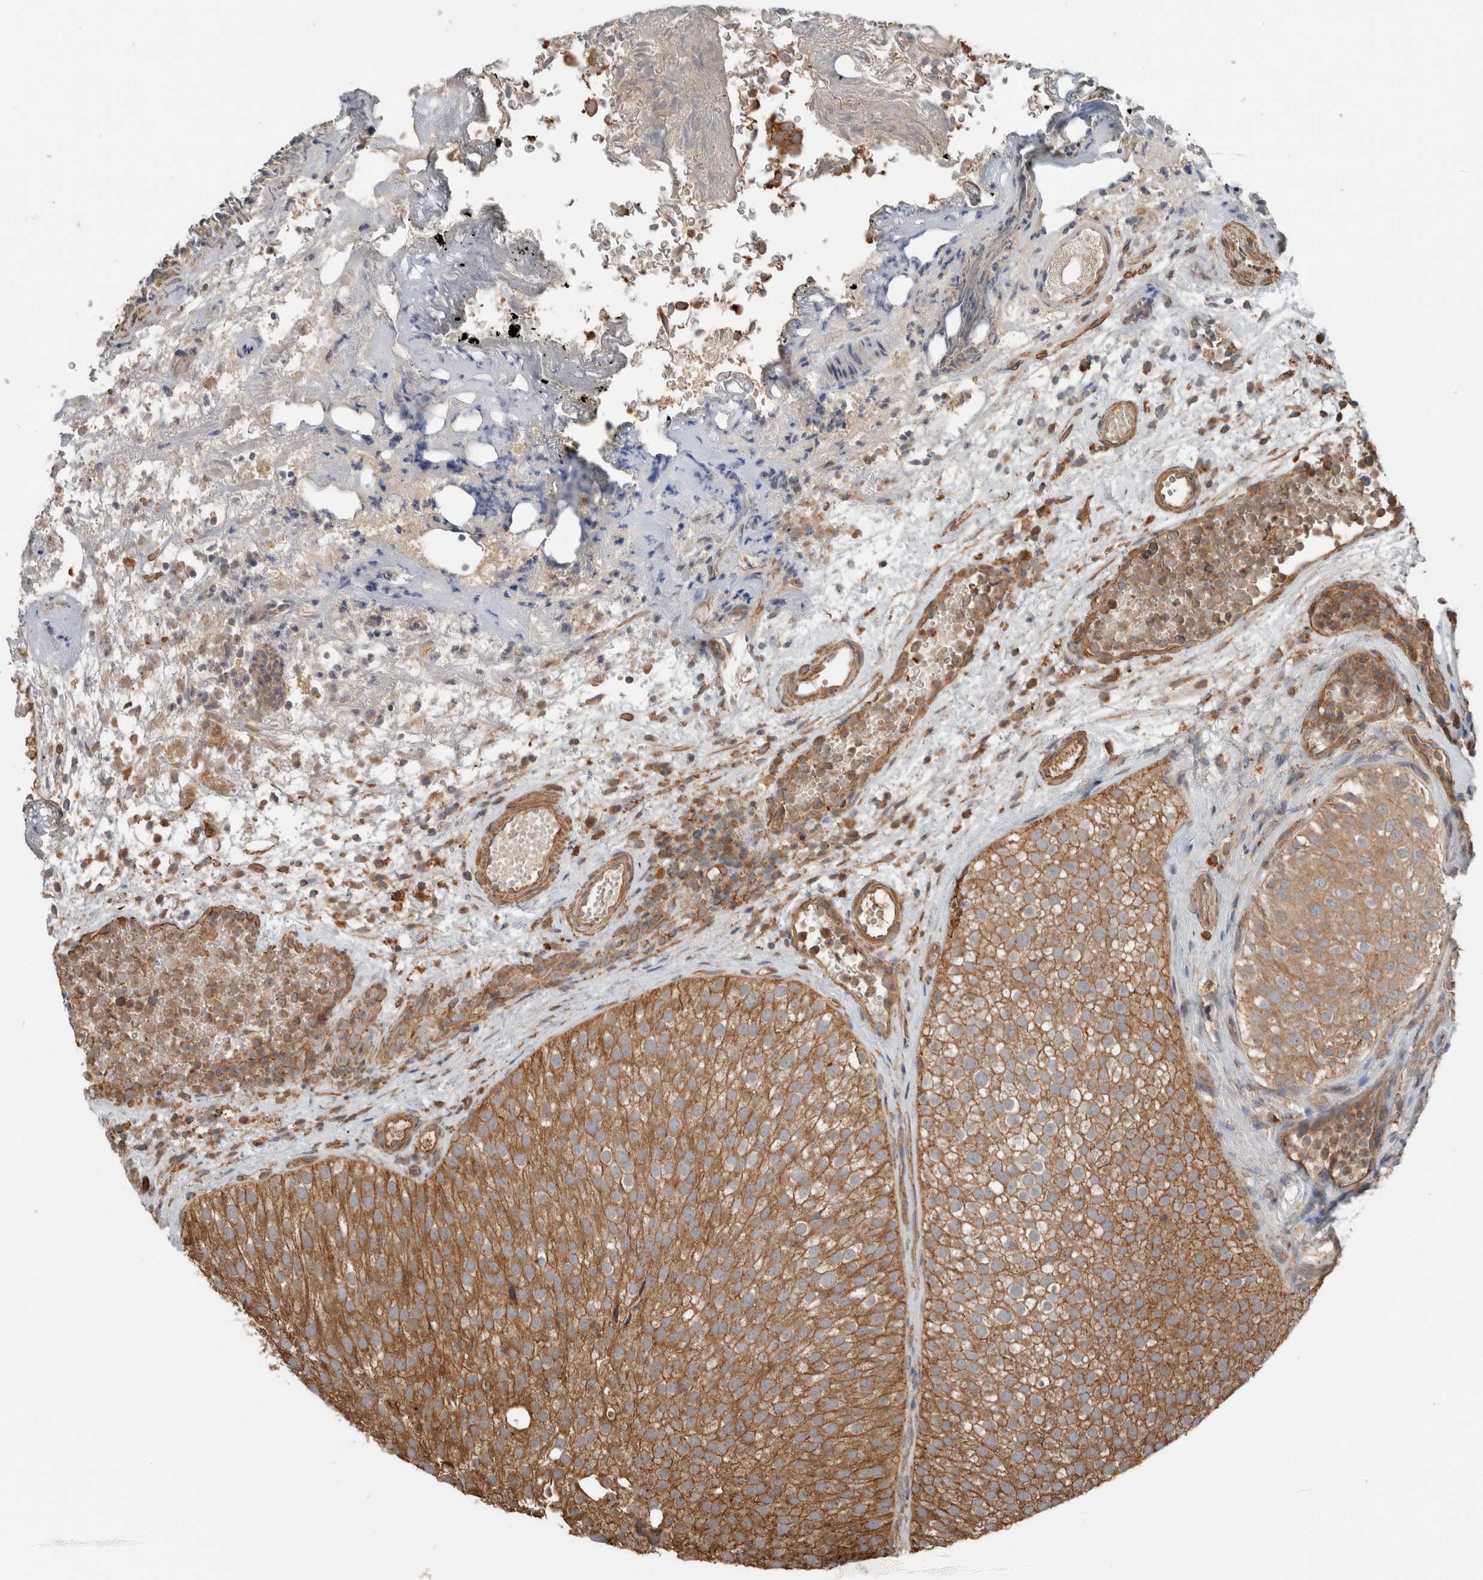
{"staining": {"intensity": "moderate", "quantity": ">75%", "location": "cytoplasmic/membranous"}, "tissue": "urothelial cancer", "cell_type": "Tumor cells", "image_type": "cancer", "snomed": [{"axis": "morphology", "description": "Urothelial carcinoma, Low grade"}, {"axis": "topography", "description": "Urinary bladder"}], "caption": "Urothelial cancer tissue displays moderate cytoplasmic/membranous staining in approximately >75% of tumor cells", "gene": "KLK14", "patient": {"sex": "male", "age": 78}}